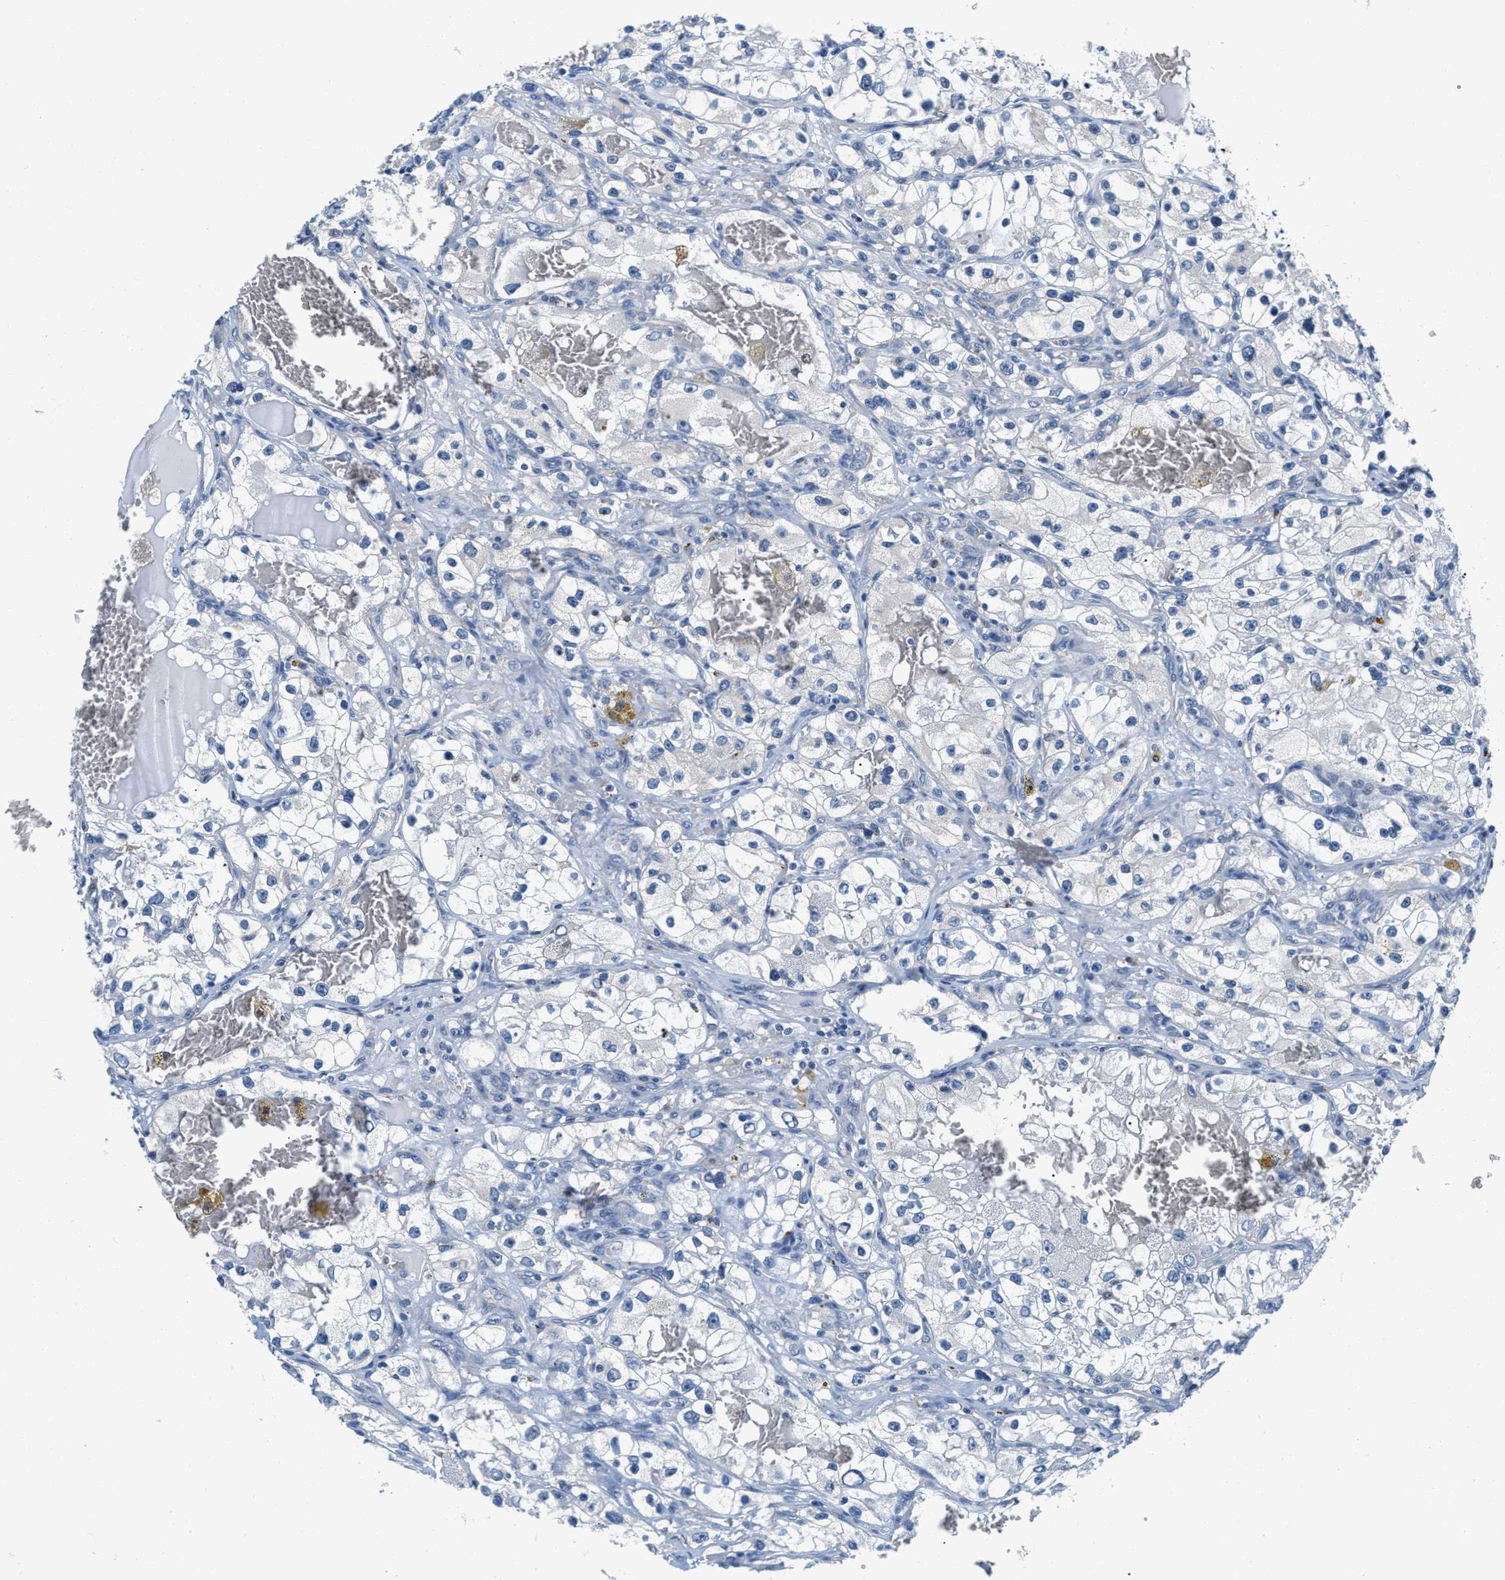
{"staining": {"intensity": "negative", "quantity": "none", "location": "none"}, "tissue": "renal cancer", "cell_type": "Tumor cells", "image_type": "cancer", "snomed": [{"axis": "morphology", "description": "Adenocarcinoma, NOS"}, {"axis": "topography", "description": "Kidney"}], "caption": "The image reveals no significant staining in tumor cells of renal adenocarcinoma.", "gene": "EIF2AK2", "patient": {"sex": "female", "age": 57}}